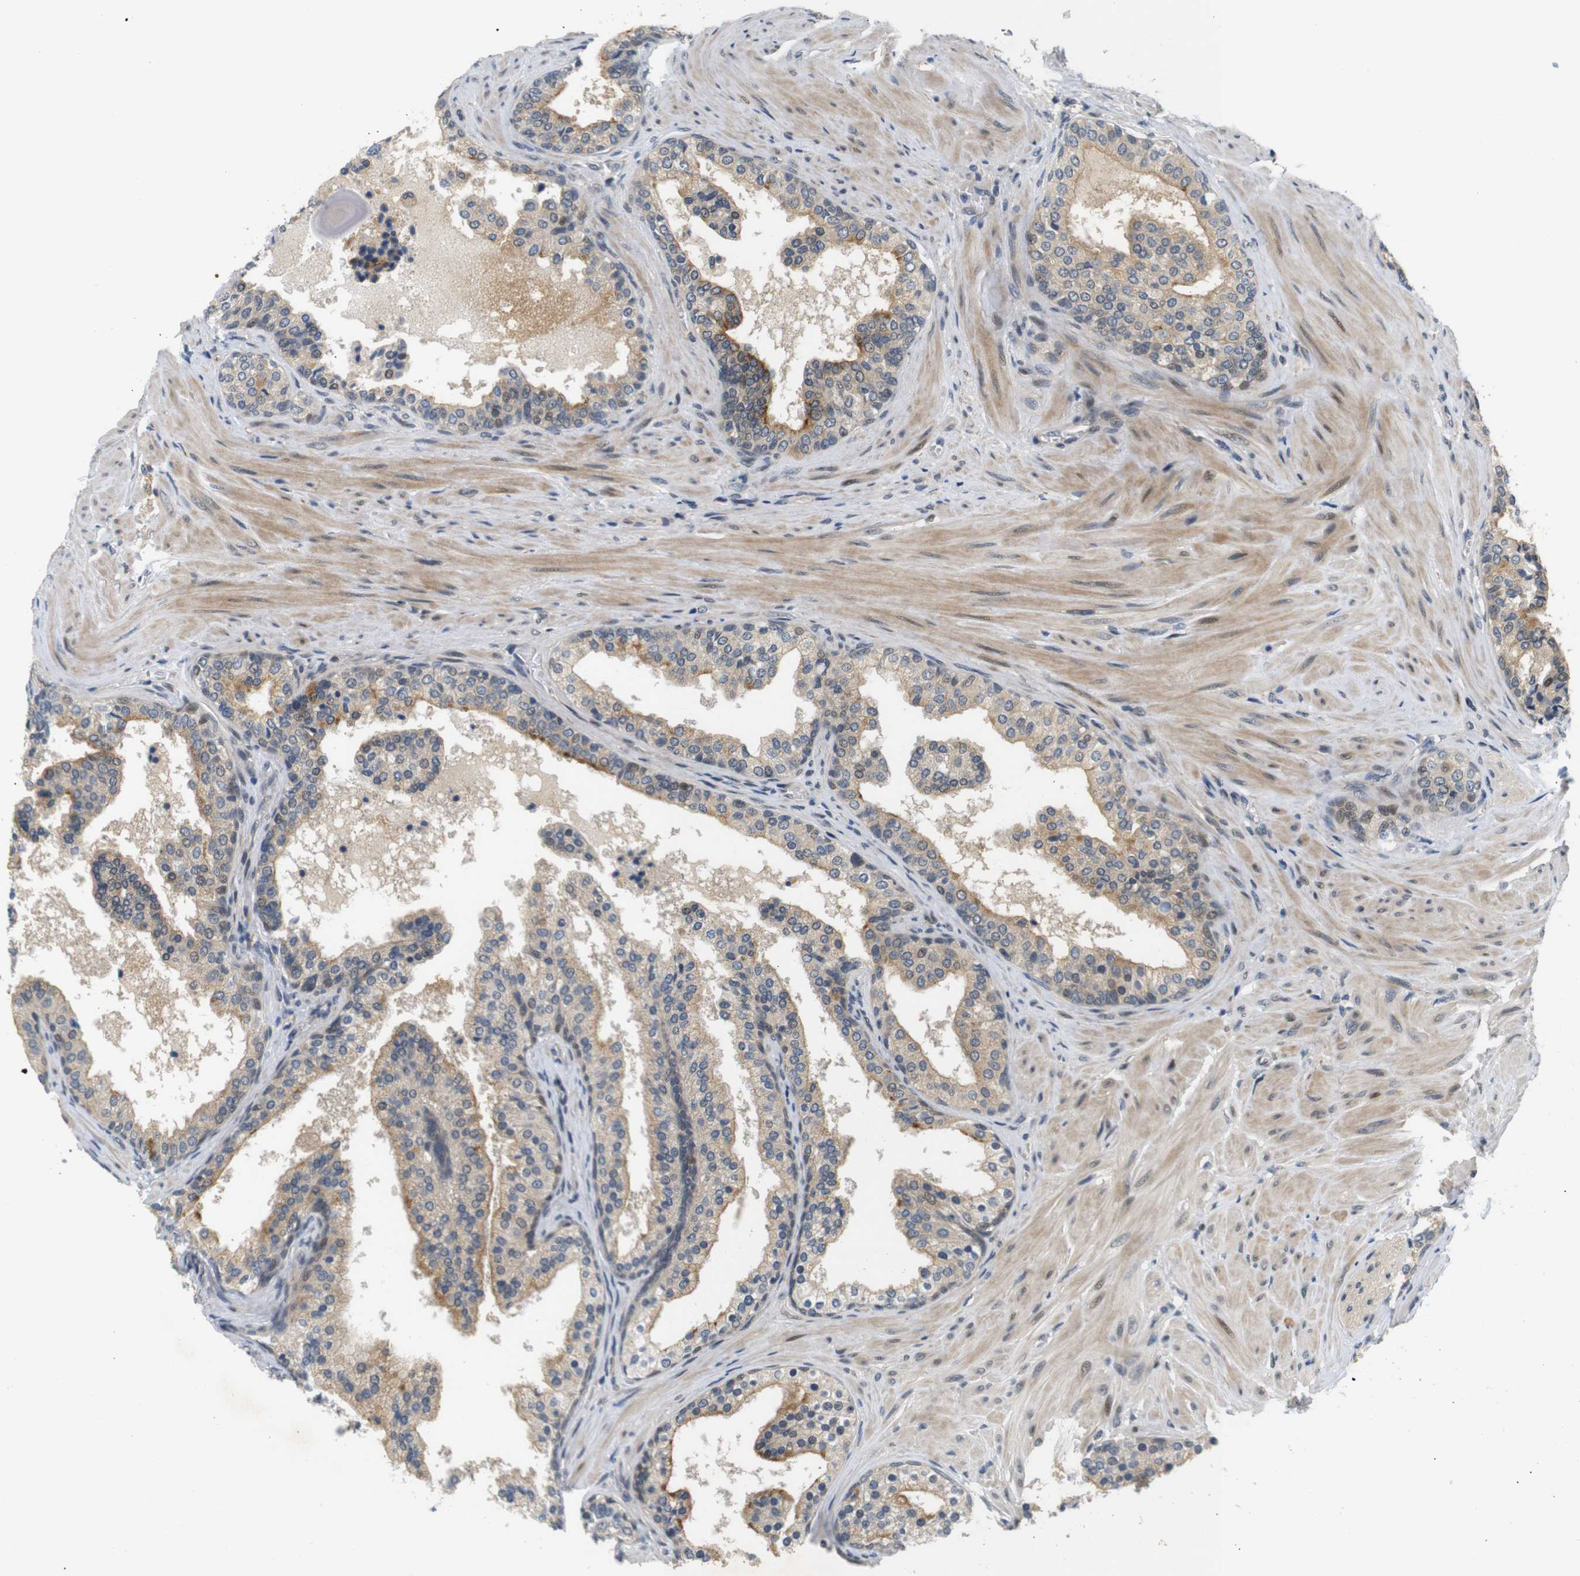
{"staining": {"intensity": "moderate", "quantity": ">75%", "location": "cytoplasmic/membranous"}, "tissue": "prostate cancer", "cell_type": "Tumor cells", "image_type": "cancer", "snomed": [{"axis": "morphology", "description": "Adenocarcinoma, Low grade"}, {"axis": "topography", "description": "Prostate"}], "caption": "Protein staining by immunohistochemistry exhibits moderate cytoplasmic/membranous staining in approximately >75% of tumor cells in prostate low-grade adenocarcinoma.", "gene": "SYDE1", "patient": {"sex": "male", "age": 60}}